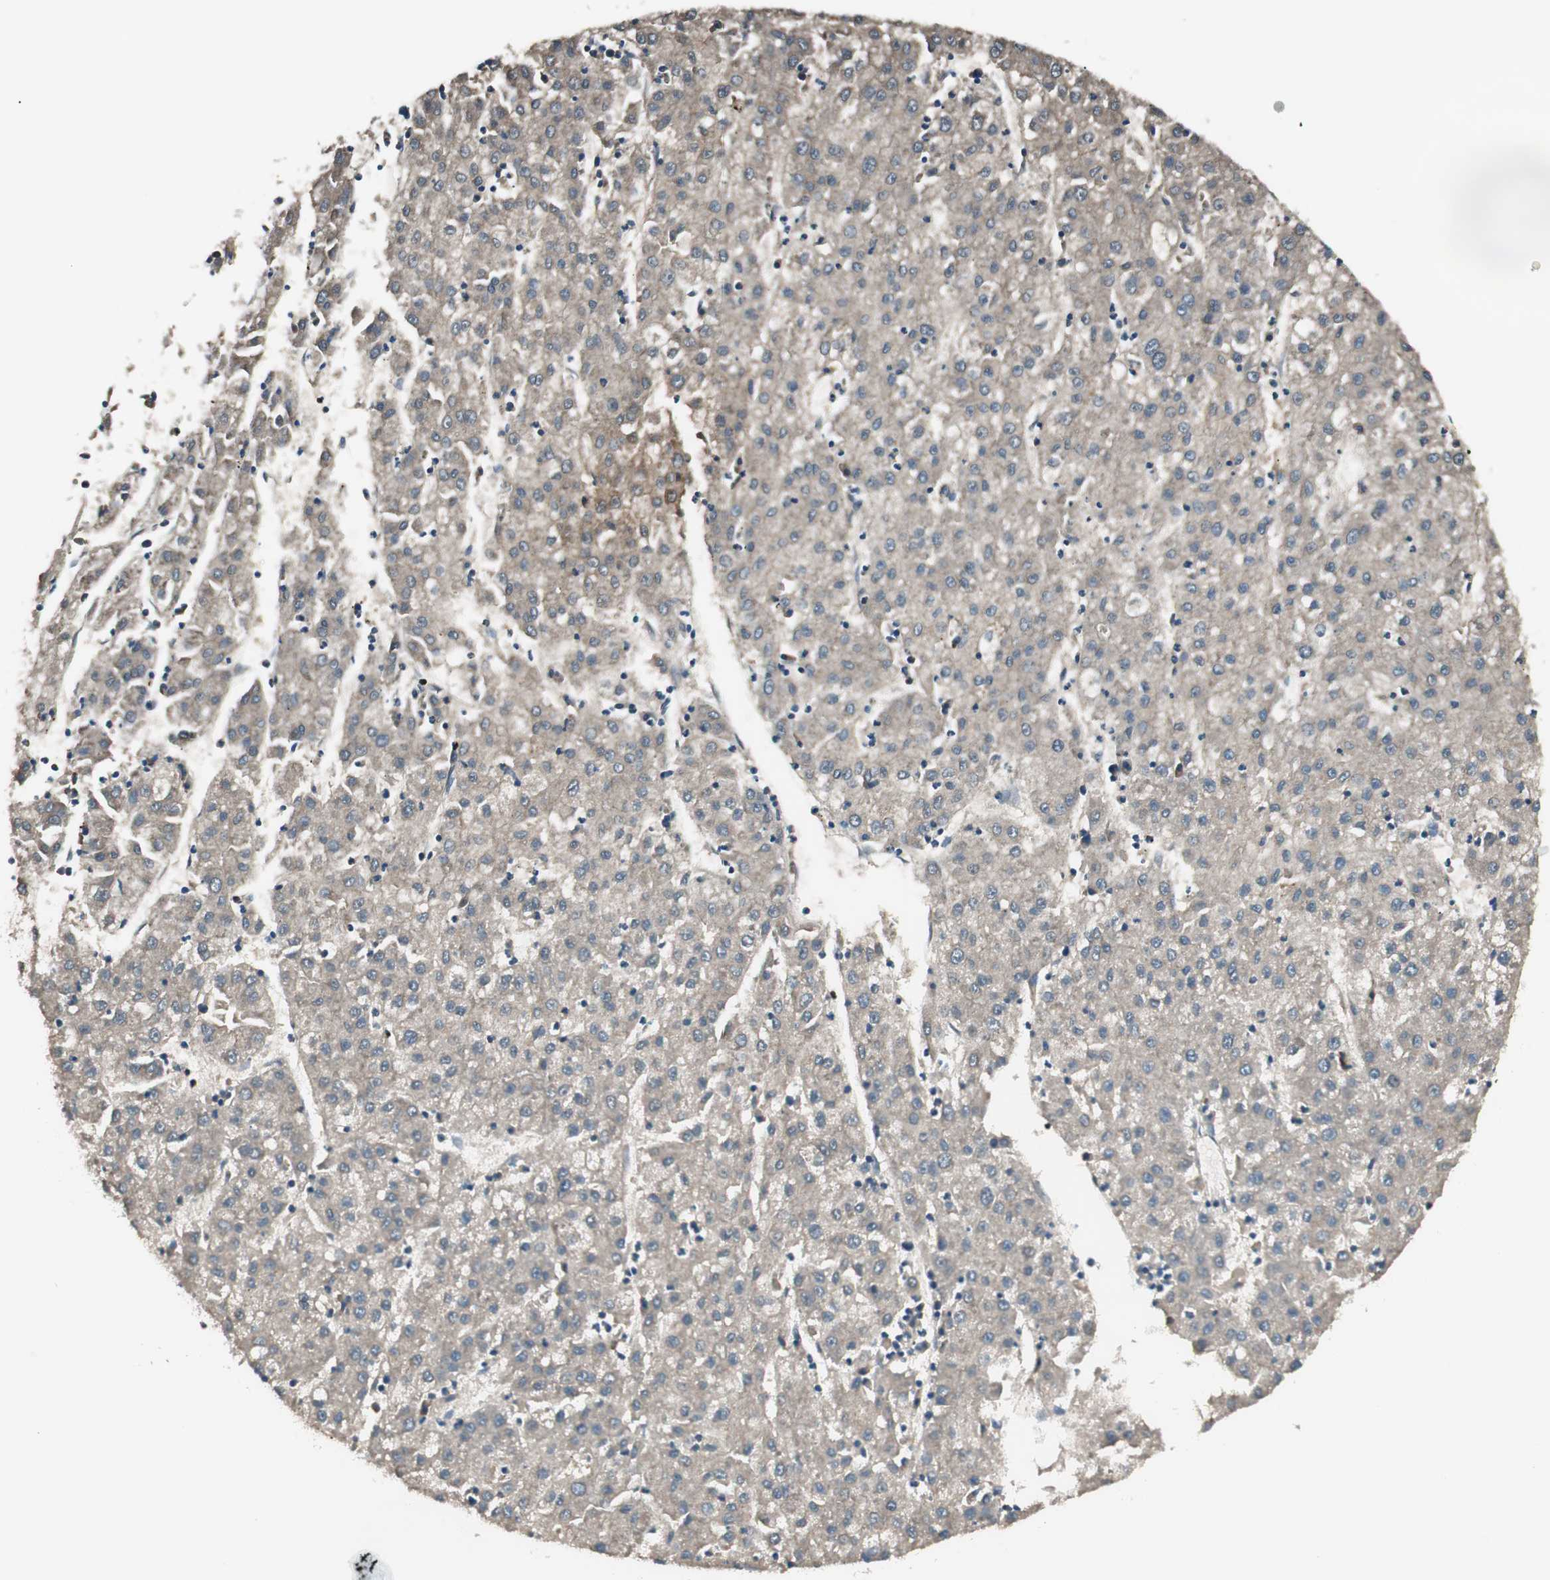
{"staining": {"intensity": "weak", "quantity": "25%-75%", "location": "cytoplasmic/membranous"}, "tissue": "liver cancer", "cell_type": "Tumor cells", "image_type": "cancer", "snomed": [{"axis": "morphology", "description": "Carcinoma, Hepatocellular, NOS"}, {"axis": "topography", "description": "Liver"}], "caption": "Liver cancer tissue displays weak cytoplasmic/membranous expression in approximately 25%-75% of tumor cells", "gene": "NFRKB", "patient": {"sex": "male", "age": 72}}